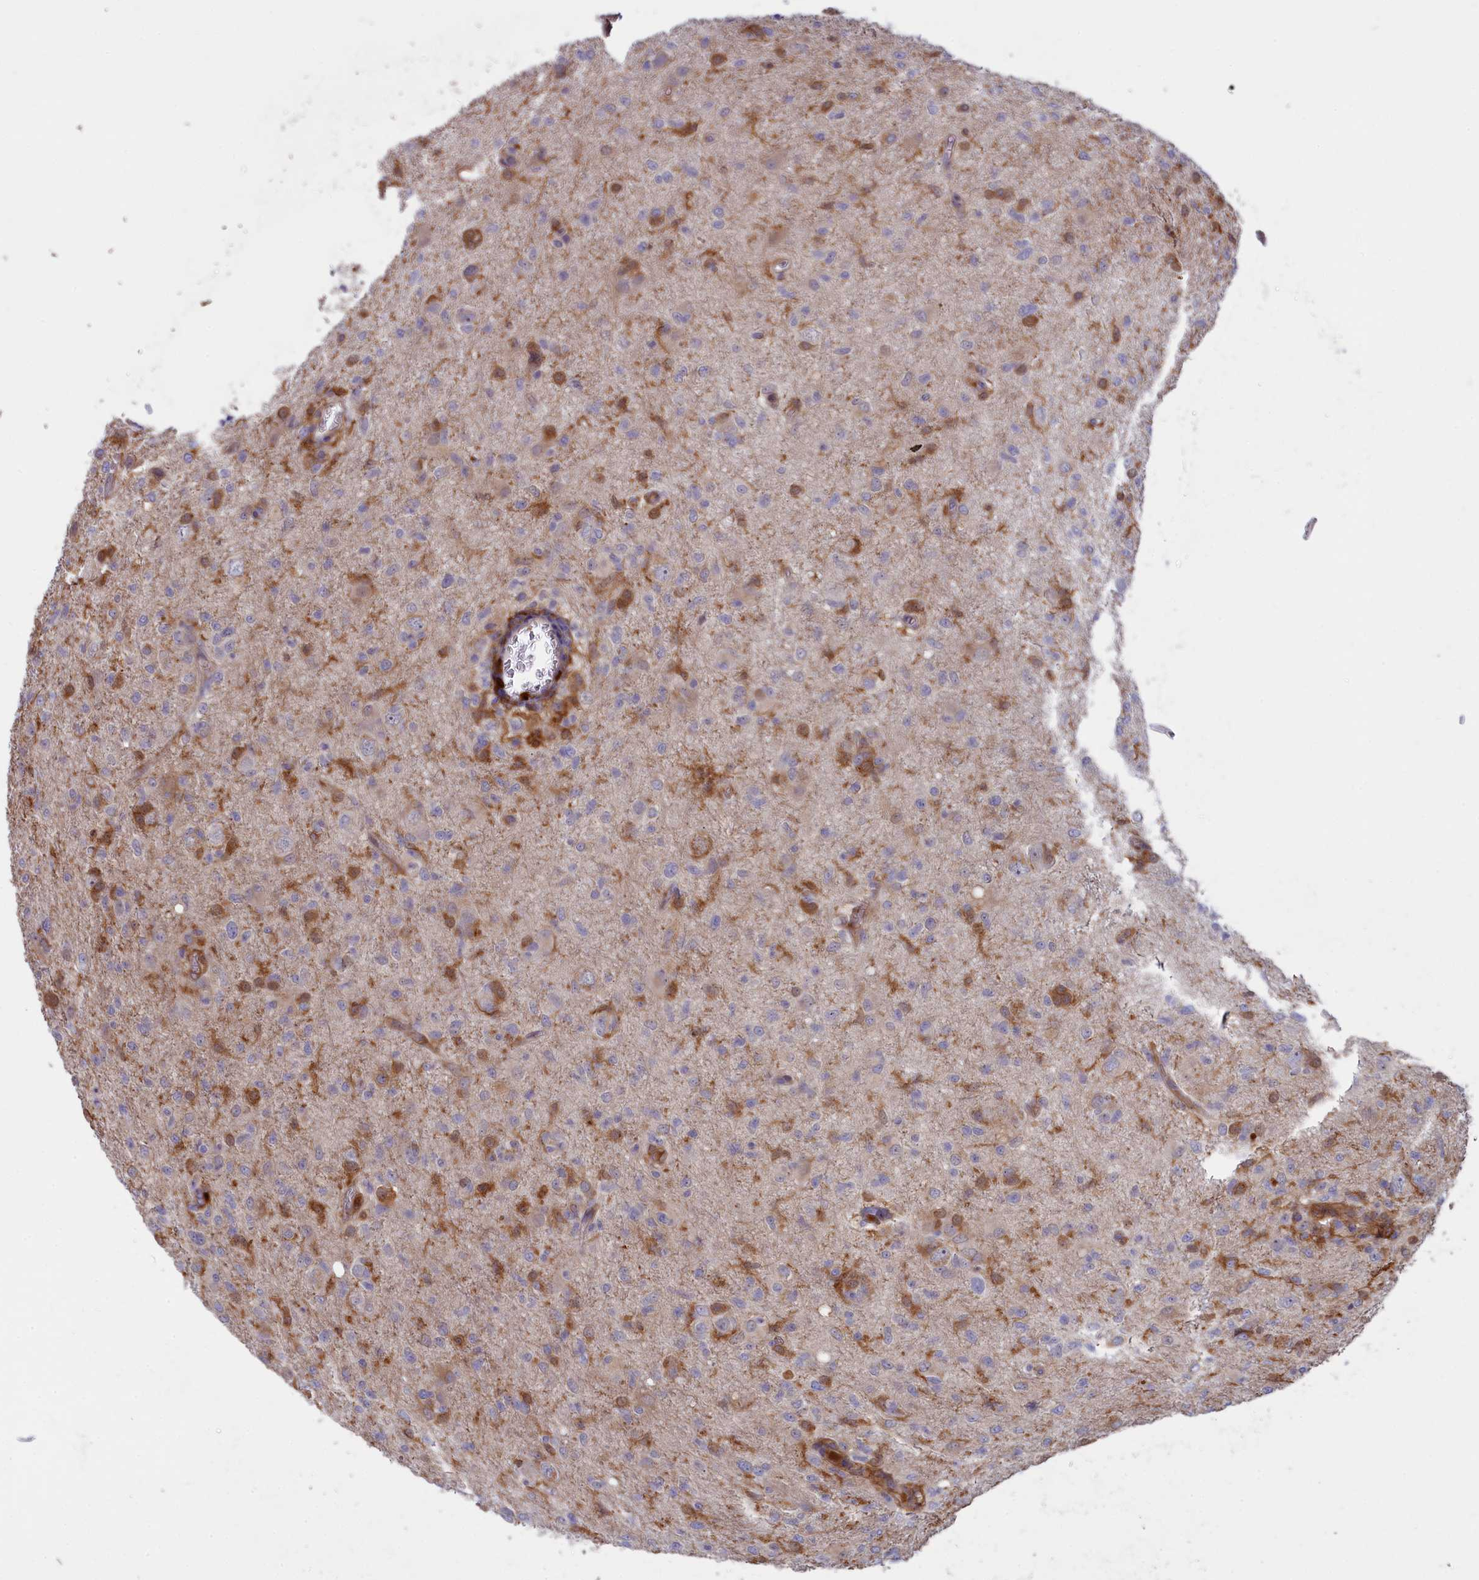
{"staining": {"intensity": "negative", "quantity": "none", "location": "none"}, "tissue": "glioma", "cell_type": "Tumor cells", "image_type": "cancer", "snomed": [{"axis": "morphology", "description": "Glioma, malignant, High grade"}, {"axis": "topography", "description": "Brain"}], "caption": "The histopathology image displays no significant staining in tumor cells of glioma.", "gene": "FERMT1", "patient": {"sex": "female", "age": 57}}